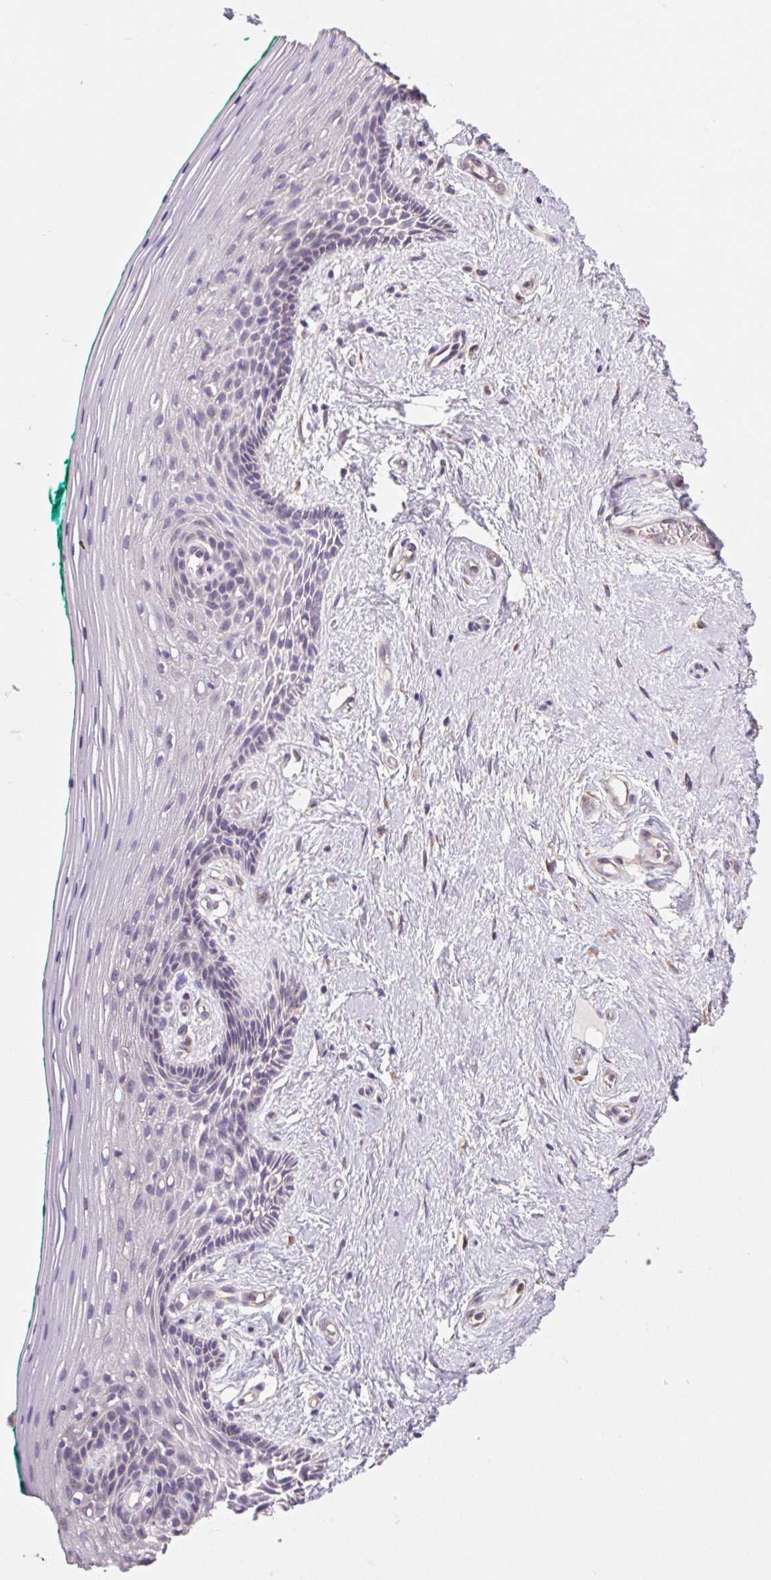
{"staining": {"intensity": "negative", "quantity": "none", "location": "none"}, "tissue": "vagina", "cell_type": "Squamous epithelial cells", "image_type": "normal", "snomed": [{"axis": "morphology", "description": "Normal tissue, NOS"}, {"axis": "topography", "description": "Vagina"}], "caption": "Micrograph shows no protein expression in squamous epithelial cells of normal vagina. (Stains: DAB (3,3'-diaminobenzidine) IHC with hematoxylin counter stain, Microscopy: brightfield microscopy at high magnification).", "gene": "RAB1A", "patient": {"sex": "female", "age": 45}}